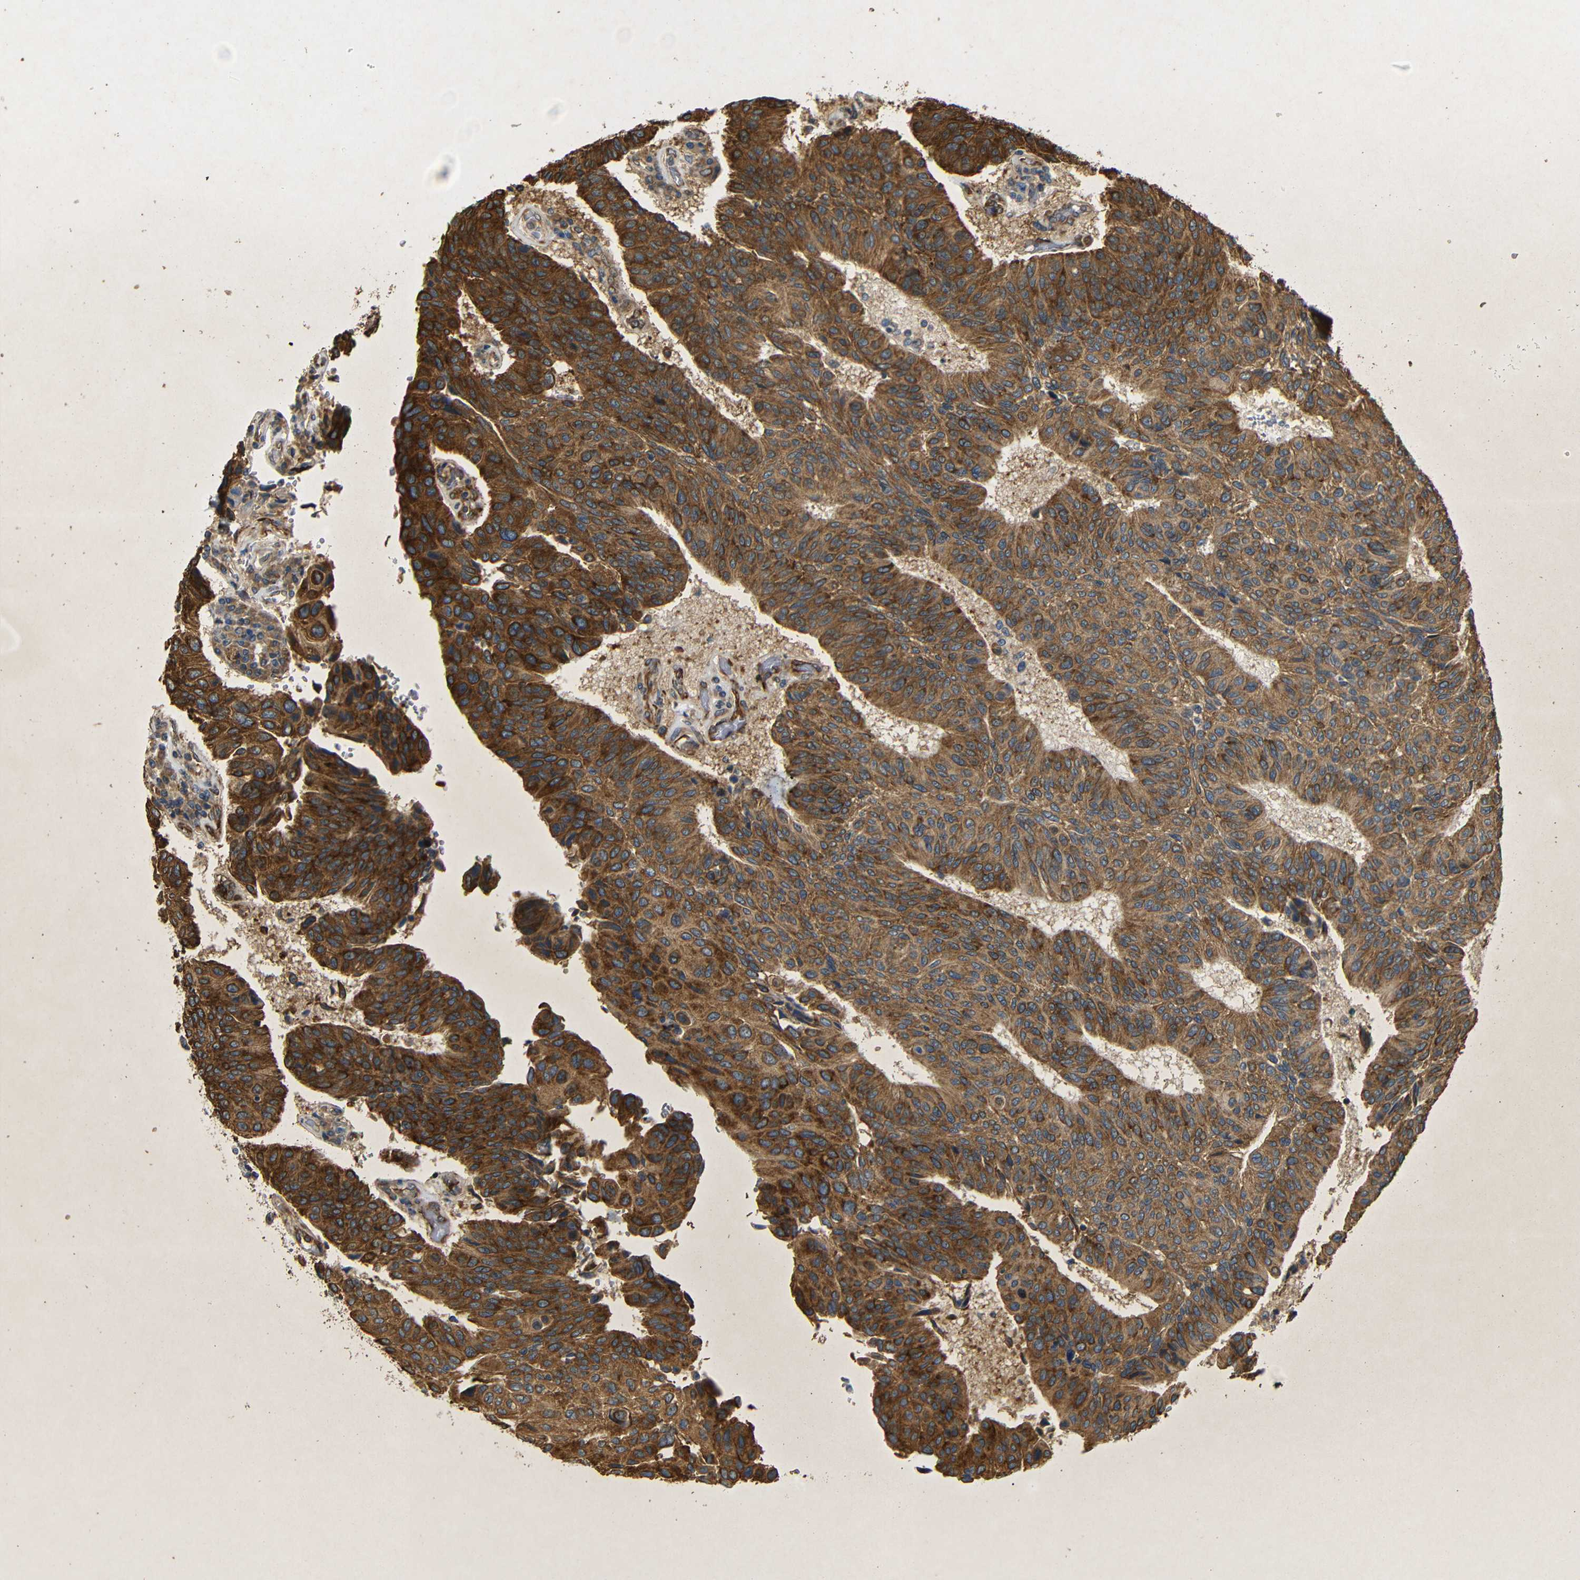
{"staining": {"intensity": "strong", "quantity": ">75%", "location": "cytoplasmic/membranous"}, "tissue": "urothelial cancer", "cell_type": "Tumor cells", "image_type": "cancer", "snomed": [{"axis": "morphology", "description": "Urothelial carcinoma, High grade"}, {"axis": "topography", "description": "Urinary bladder"}], "caption": "The immunohistochemical stain shows strong cytoplasmic/membranous staining in tumor cells of urothelial carcinoma (high-grade) tissue.", "gene": "BTF3", "patient": {"sex": "male", "age": 66}}